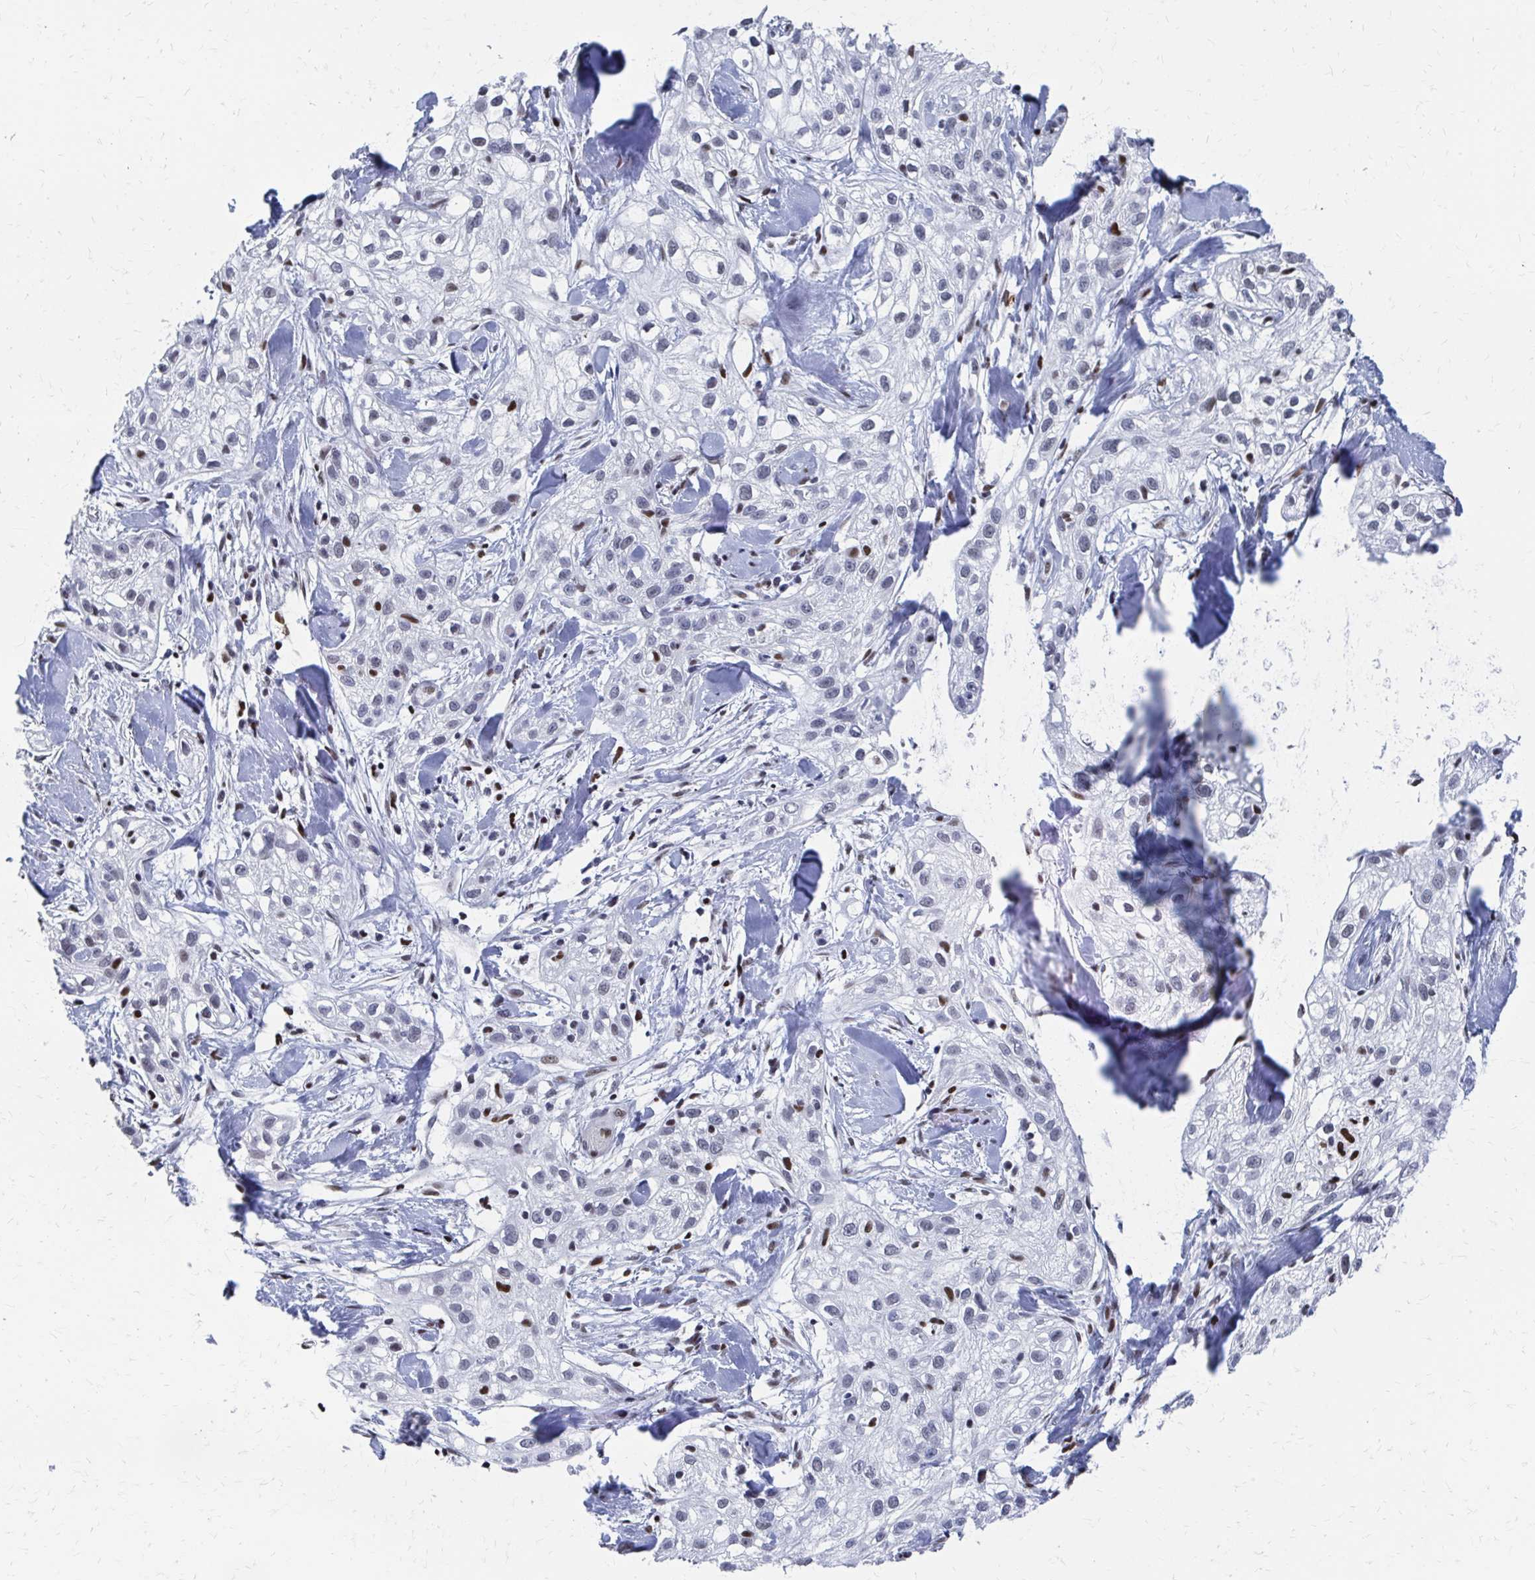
{"staining": {"intensity": "weak", "quantity": "<25%", "location": "nuclear"}, "tissue": "skin cancer", "cell_type": "Tumor cells", "image_type": "cancer", "snomed": [{"axis": "morphology", "description": "Squamous cell carcinoma, NOS"}, {"axis": "topography", "description": "Skin"}], "caption": "There is no significant staining in tumor cells of squamous cell carcinoma (skin).", "gene": "CDIN1", "patient": {"sex": "male", "age": 82}}